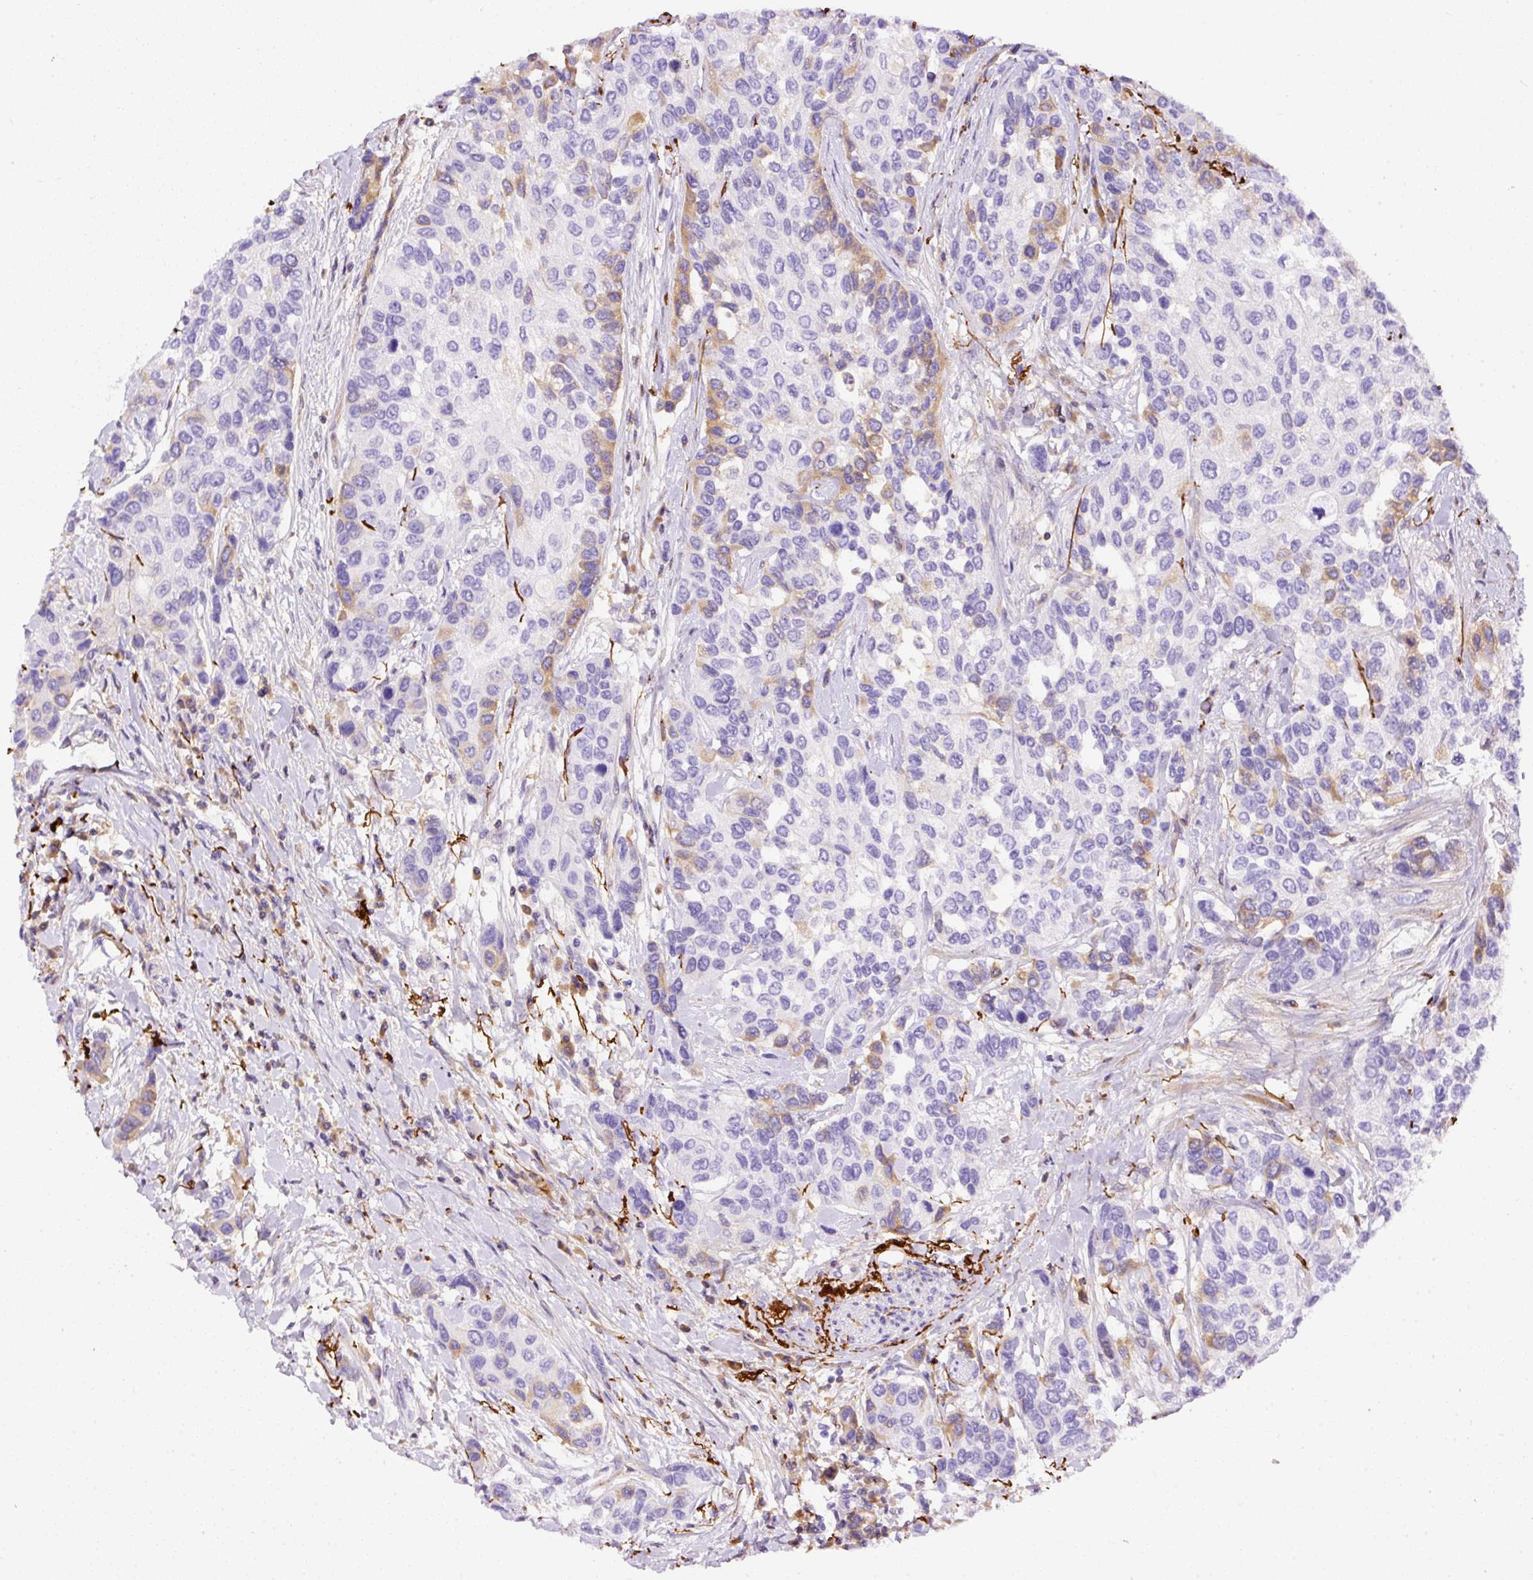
{"staining": {"intensity": "negative", "quantity": "none", "location": "none"}, "tissue": "urothelial cancer", "cell_type": "Tumor cells", "image_type": "cancer", "snomed": [{"axis": "morphology", "description": "Normal tissue, NOS"}, {"axis": "morphology", "description": "Urothelial carcinoma, High grade"}, {"axis": "topography", "description": "Vascular tissue"}, {"axis": "topography", "description": "Urinary bladder"}], "caption": "Immunohistochemistry (IHC) image of urothelial carcinoma (high-grade) stained for a protein (brown), which shows no positivity in tumor cells.", "gene": "APCS", "patient": {"sex": "female", "age": 56}}